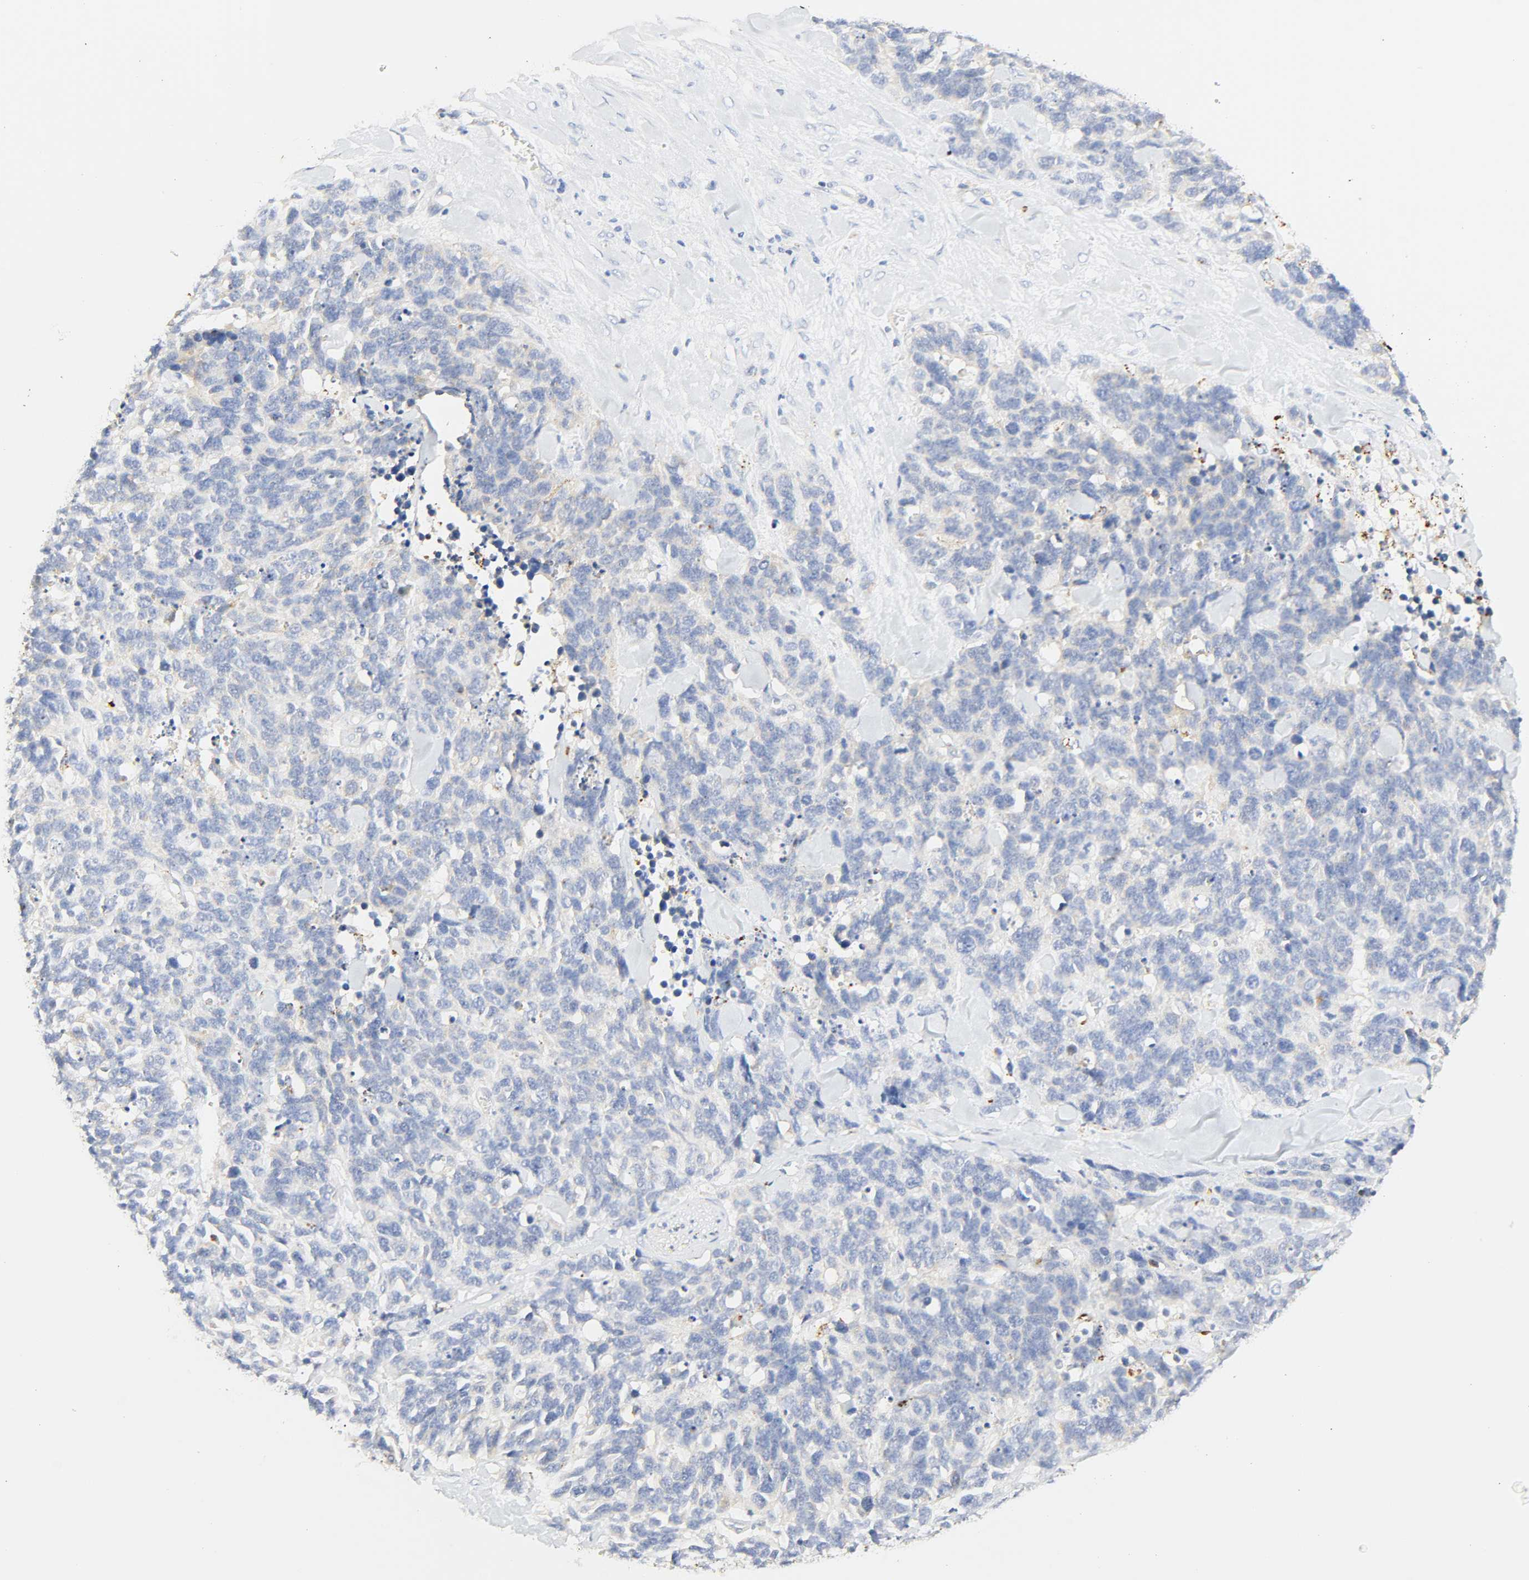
{"staining": {"intensity": "weak", "quantity": "<25%", "location": "cytoplasmic/membranous"}, "tissue": "lung cancer", "cell_type": "Tumor cells", "image_type": "cancer", "snomed": [{"axis": "morphology", "description": "Neoplasm, malignant, NOS"}, {"axis": "topography", "description": "Lung"}], "caption": "DAB immunohistochemical staining of lung cancer (neoplasm (malignant)) demonstrates no significant positivity in tumor cells.", "gene": "CAMK2A", "patient": {"sex": "female", "age": 58}}